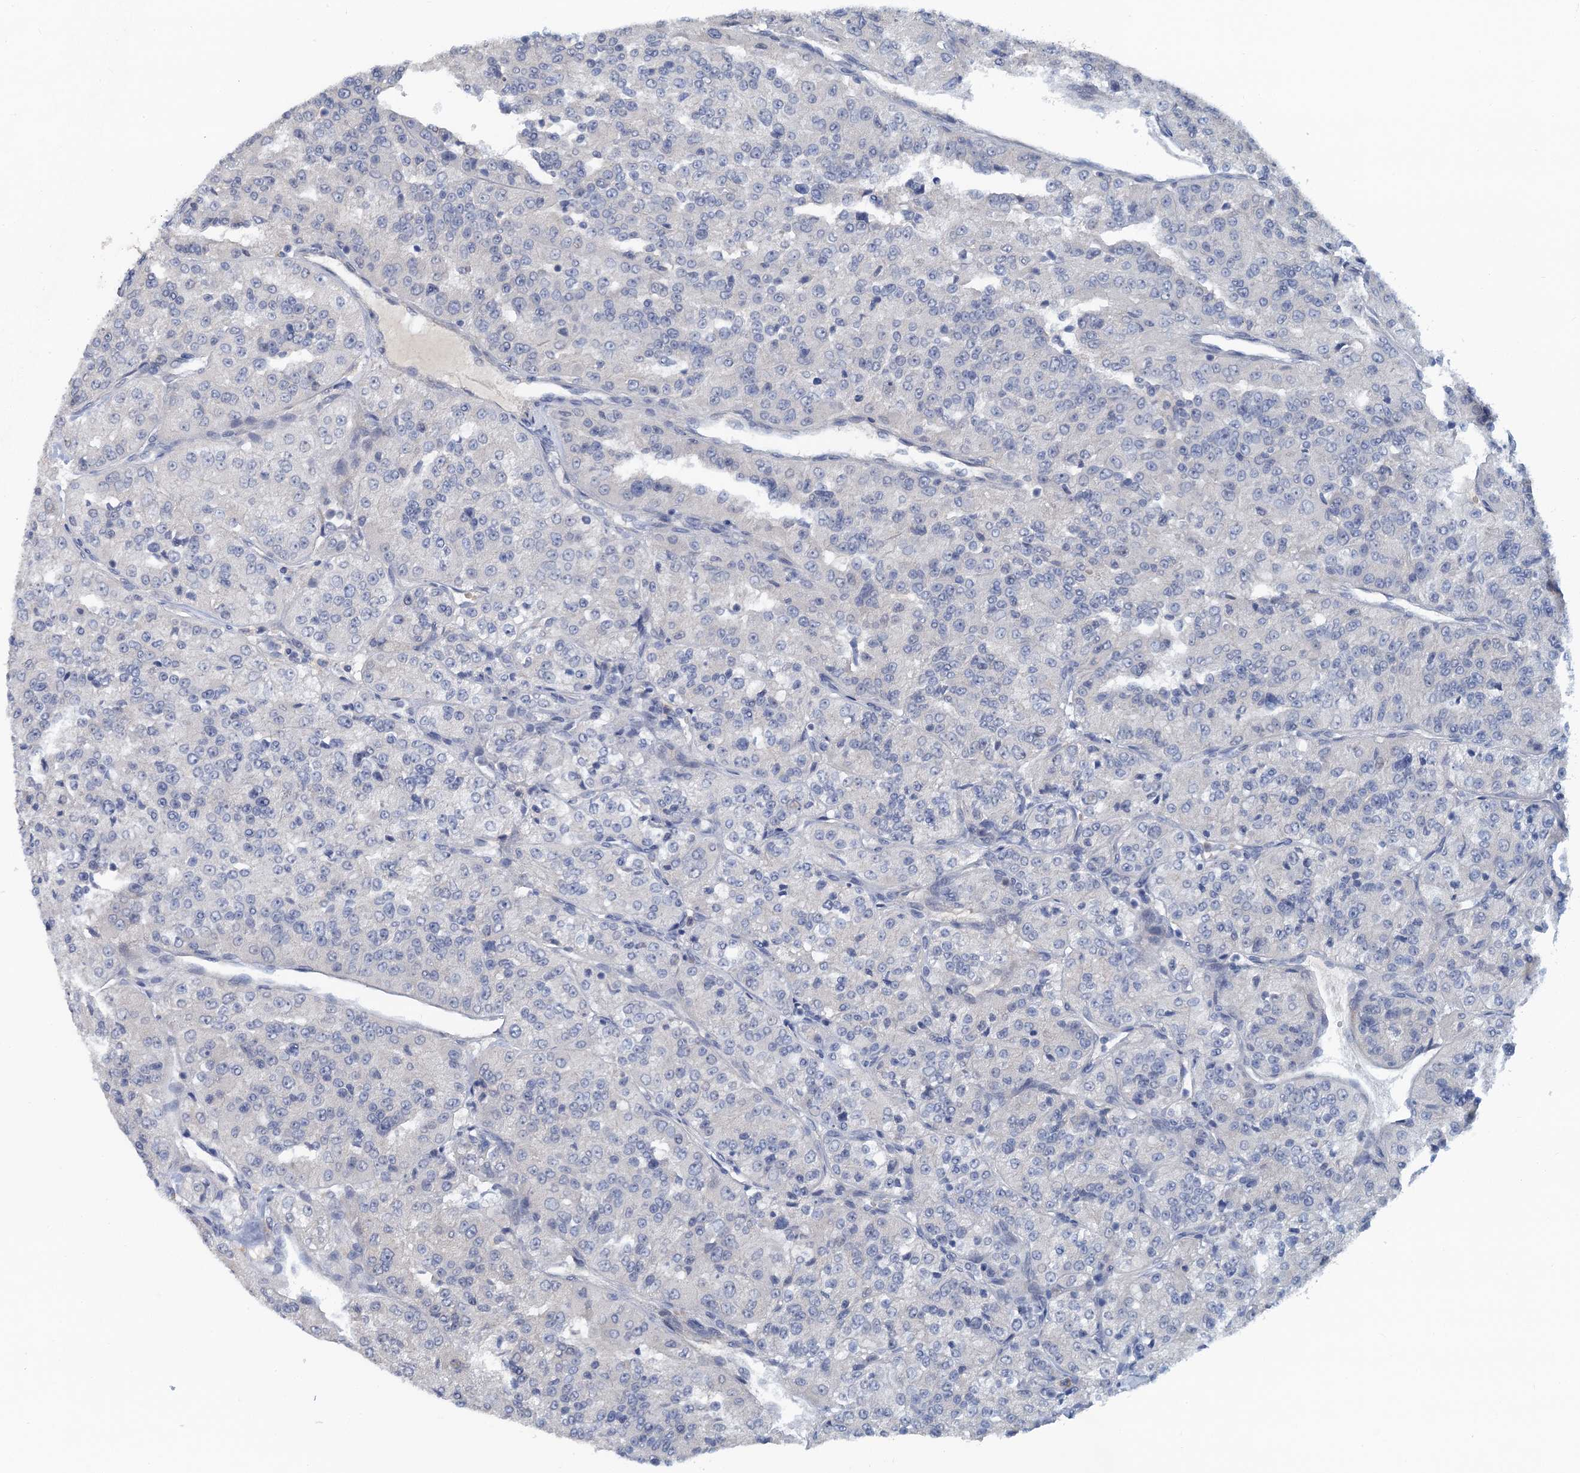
{"staining": {"intensity": "negative", "quantity": "none", "location": "none"}, "tissue": "renal cancer", "cell_type": "Tumor cells", "image_type": "cancer", "snomed": [{"axis": "morphology", "description": "Adenocarcinoma, NOS"}, {"axis": "topography", "description": "Kidney"}], "caption": "An image of human adenocarcinoma (renal) is negative for staining in tumor cells.", "gene": "MYO16", "patient": {"sex": "female", "age": 63}}